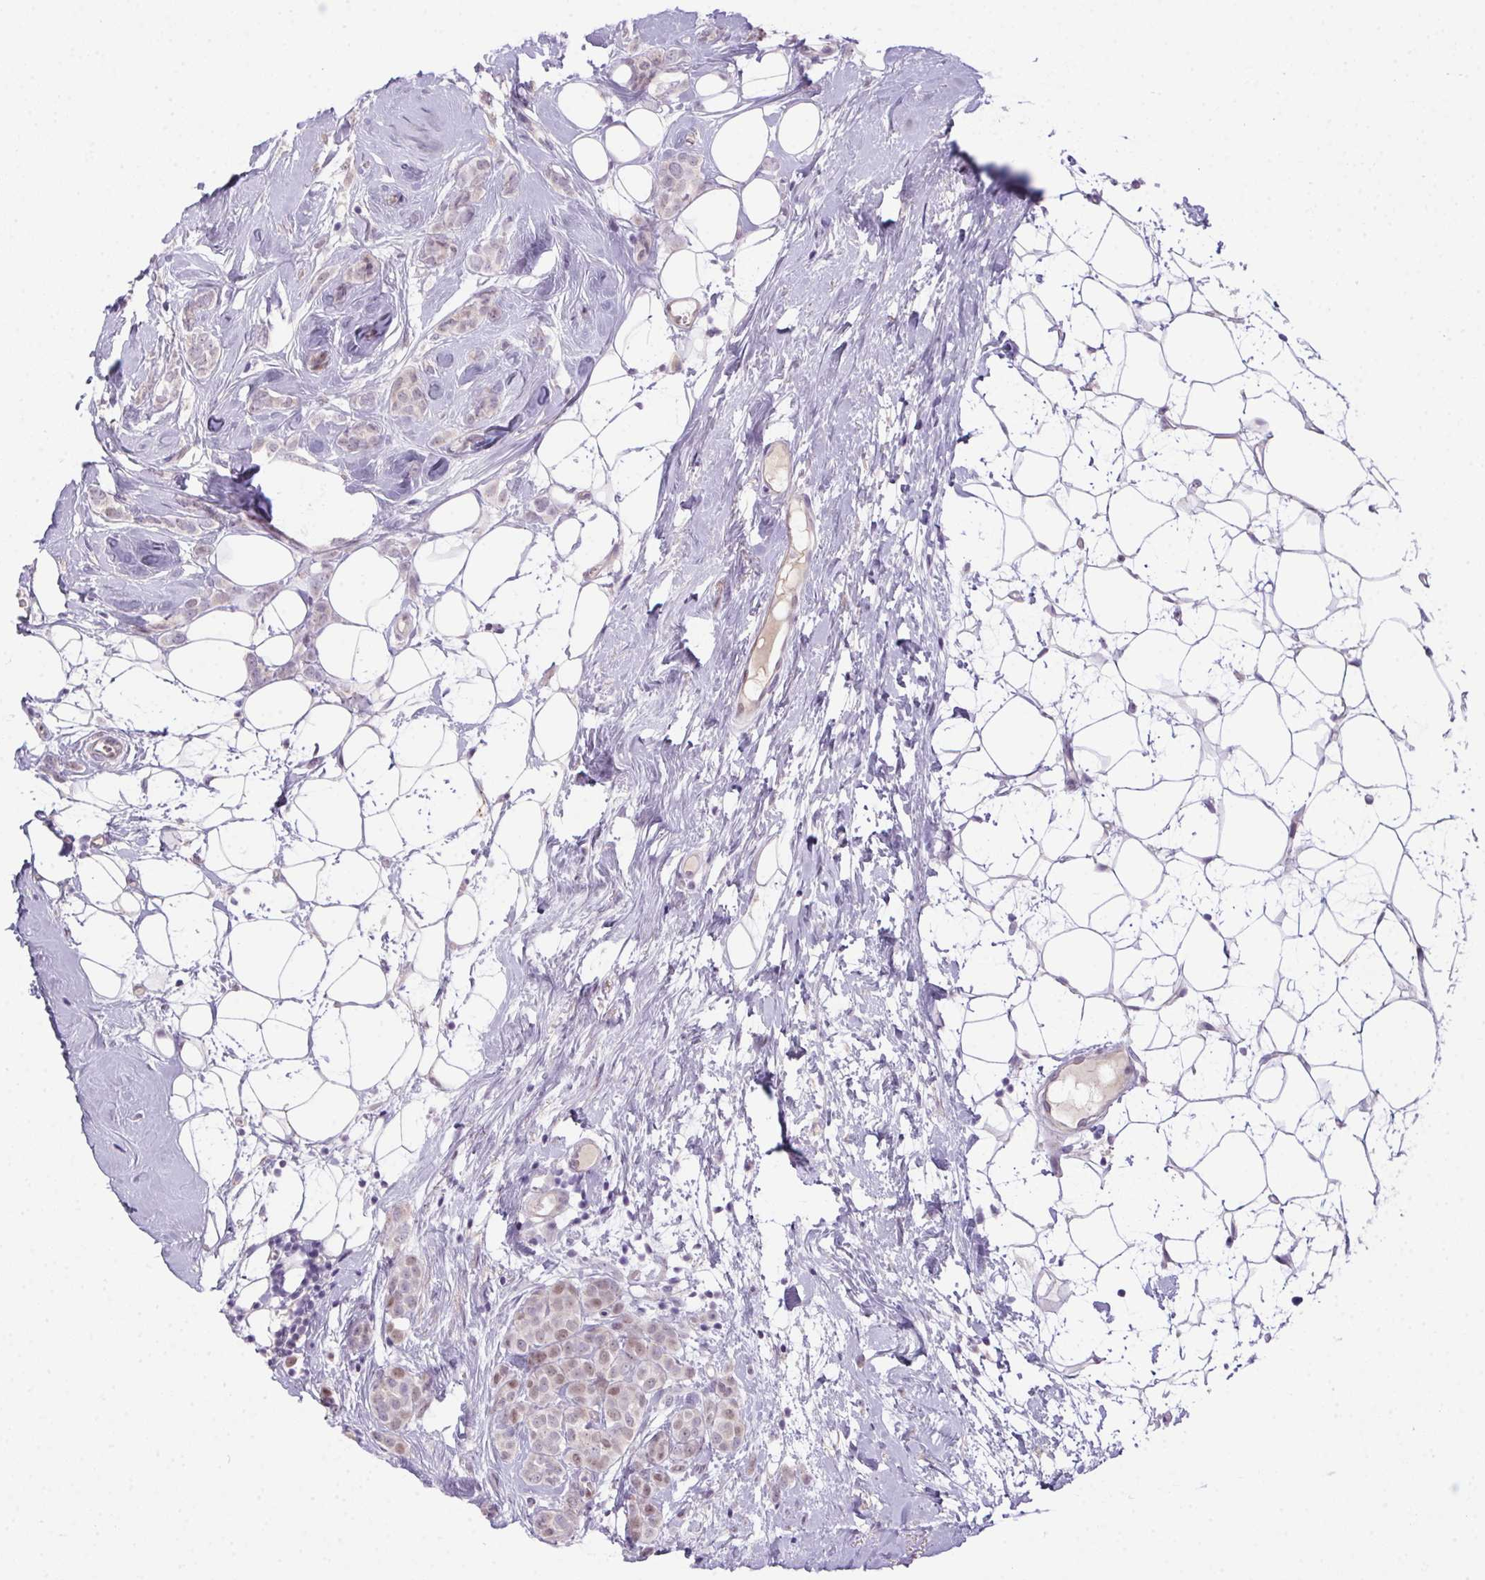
{"staining": {"intensity": "weak", "quantity": "25%-75%", "location": "nuclear"}, "tissue": "breast cancer", "cell_type": "Tumor cells", "image_type": "cancer", "snomed": [{"axis": "morphology", "description": "Lobular carcinoma"}, {"axis": "topography", "description": "Breast"}], "caption": "The immunohistochemical stain labels weak nuclear positivity in tumor cells of breast cancer tissue.", "gene": "SP9", "patient": {"sex": "female", "age": 49}}